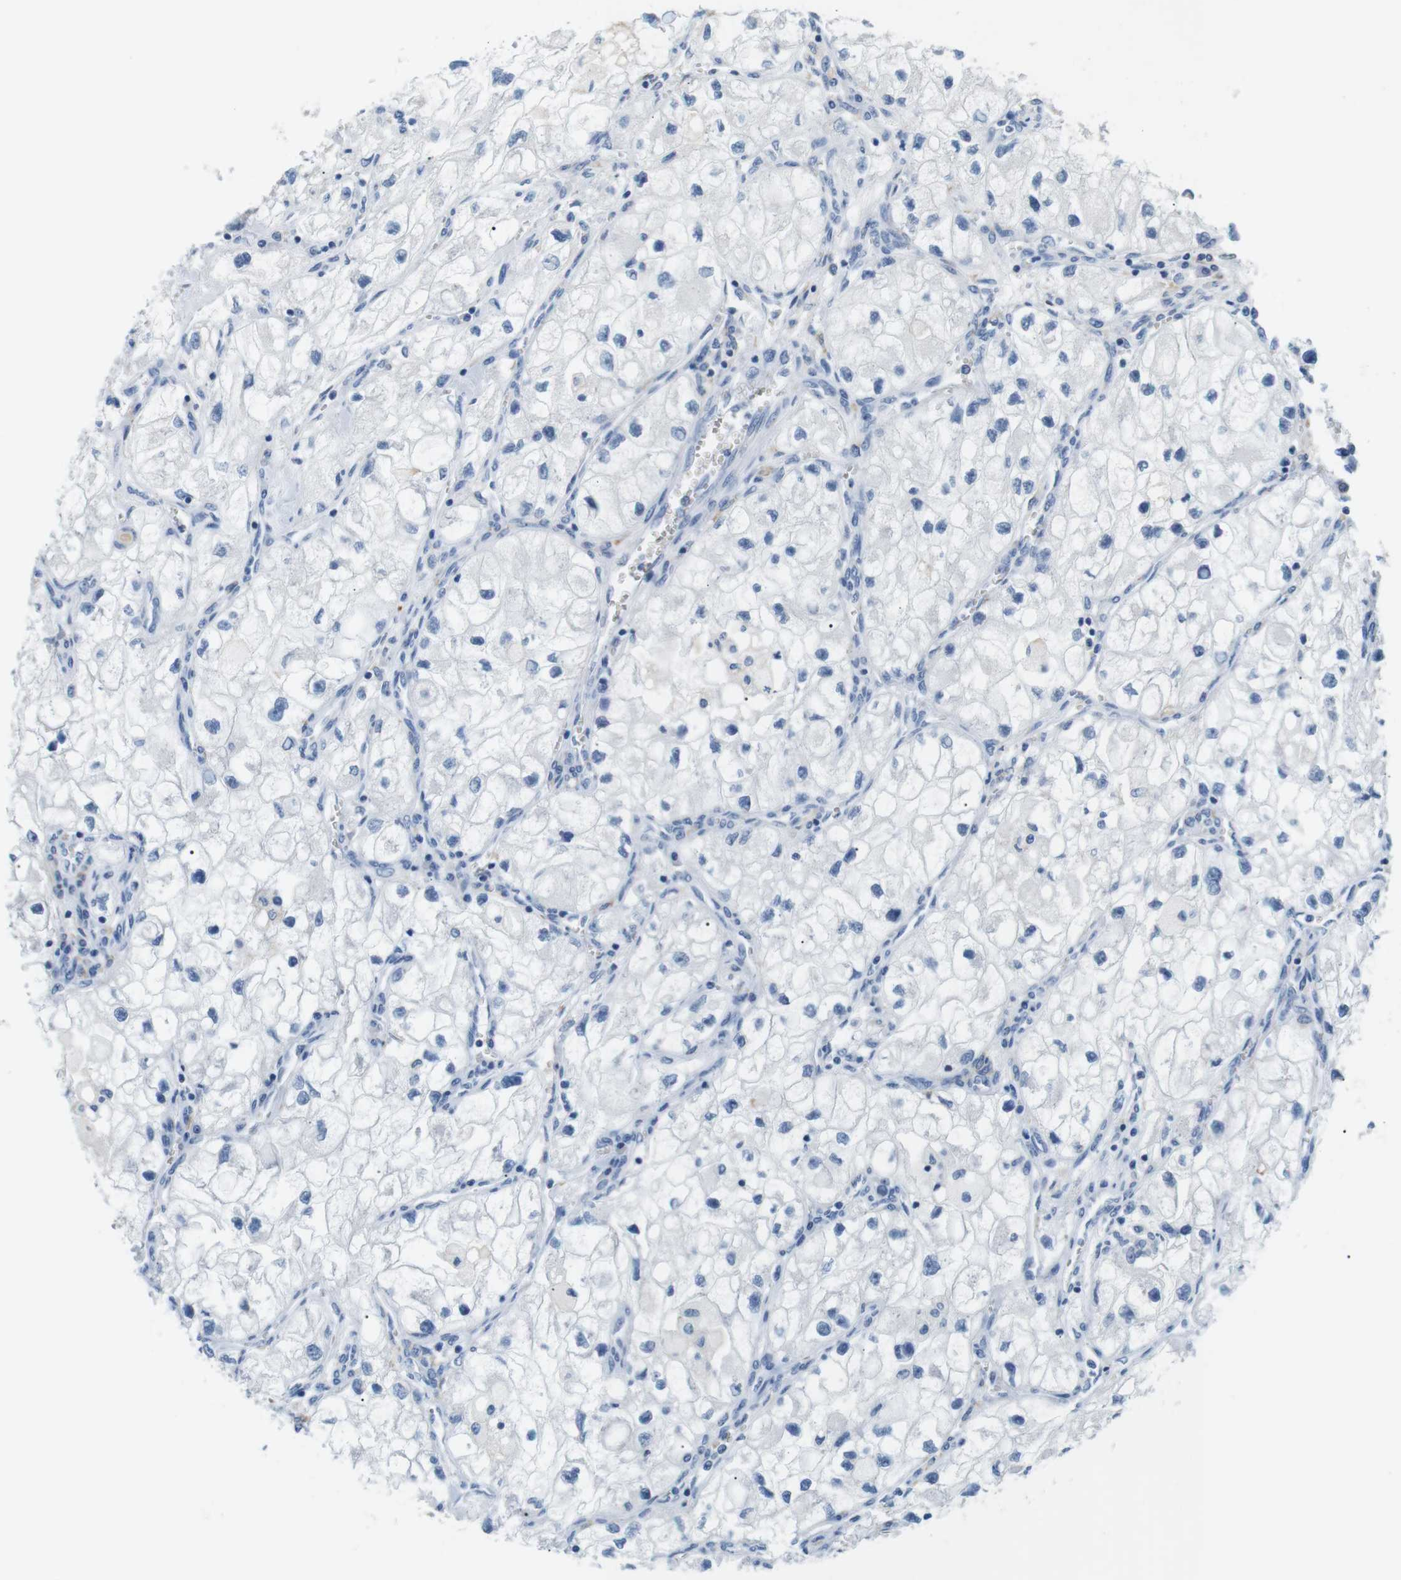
{"staining": {"intensity": "negative", "quantity": "none", "location": "none"}, "tissue": "renal cancer", "cell_type": "Tumor cells", "image_type": "cancer", "snomed": [{"axis": "morphology", "description": "Adenocarcinoma, NOS"}, {"axis": "topography", "description": "Kidney"}], "caption": "A micrograph of adenocarcinoma (renal) stained for a protein exhibits no brown staining in tumor cells.", "gene": "FCGRT", "patient": {"sex": "female", "age": 70}}